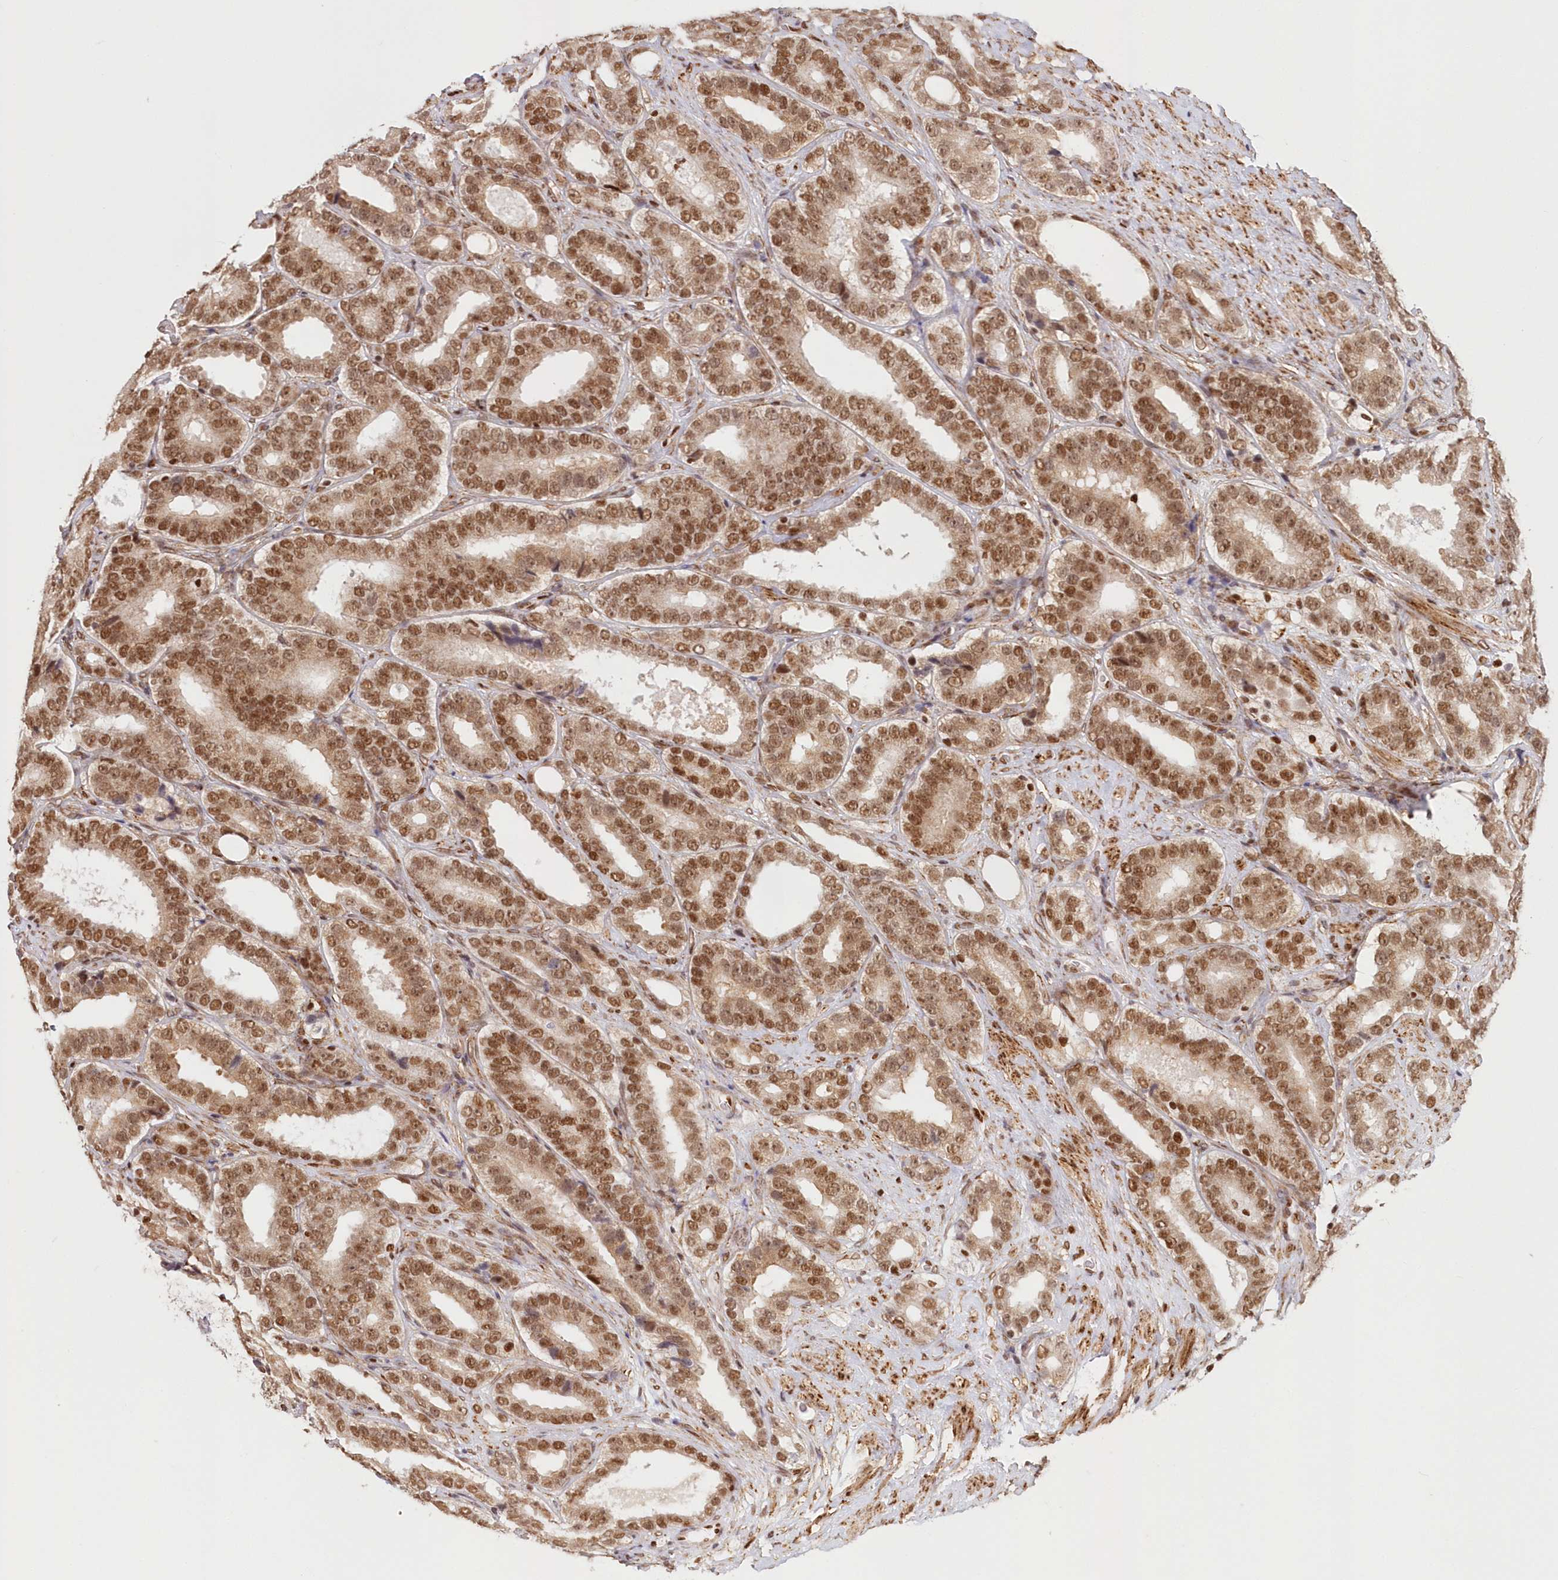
{"staining": {"intensity": "moderate", "quantity": ">75%", "location": "nuclear"}, "tissue": "prostate cancer", "cell_type": "Tumor cells", "image_type": "cancer", "snomed": [{"axis": "morphology", "description": "Adenocarcinoma, High grade"}, {"axis": "topography", "description": "Prostate"}], "caption": "Immunohistochemistry histopathology image of human adenocarcinoma (high-grade) (prostate) stained for a protein (brown), which displays medium levels of moderate nuclear expression in about >75% of tumor cells.", "gene": "POLR2B", "patient": {"sex": "male", "age": 56}}